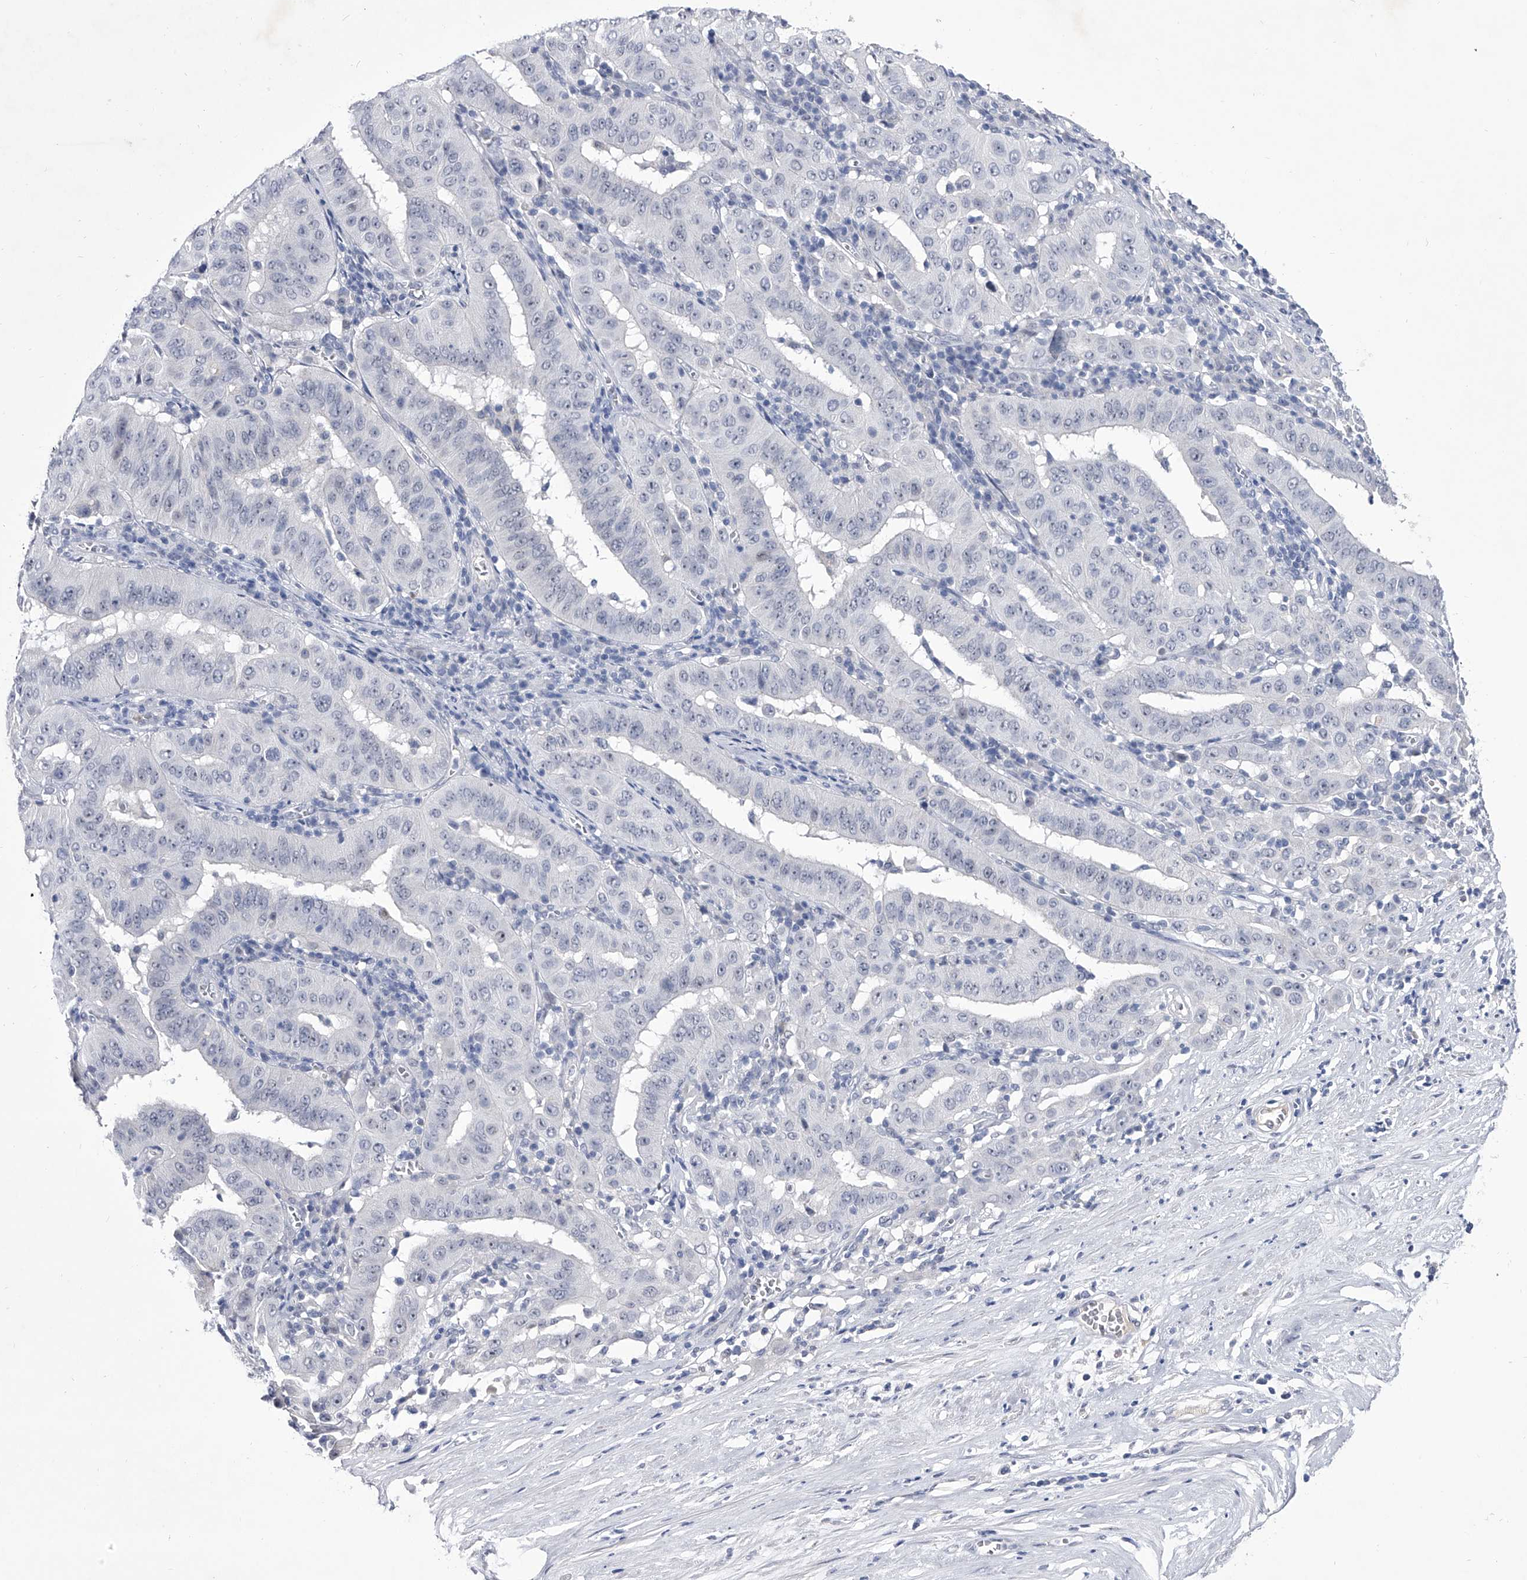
{"staining": {"intensity": "negative", "quantity": "none", "location": "none"}, "tissue": "pancreatic cancer", "cell_type": "Tumor cells", "image_type": "cancer", "snomed": [{"axis": "morphology", "description": "Adenocarcinoma, NOS"}, {"axis": "topography", "description": "Pancreas"}], "caption": "This photomicrograph is of adenocarcinoma (pancreatic) stained with IHC to label a protein in brown with the nuclei are counter-stained blue. There is no positivity in tumor cells.", "gene": "CRISP2", "patient": {"sex": "male", "age": 63}}